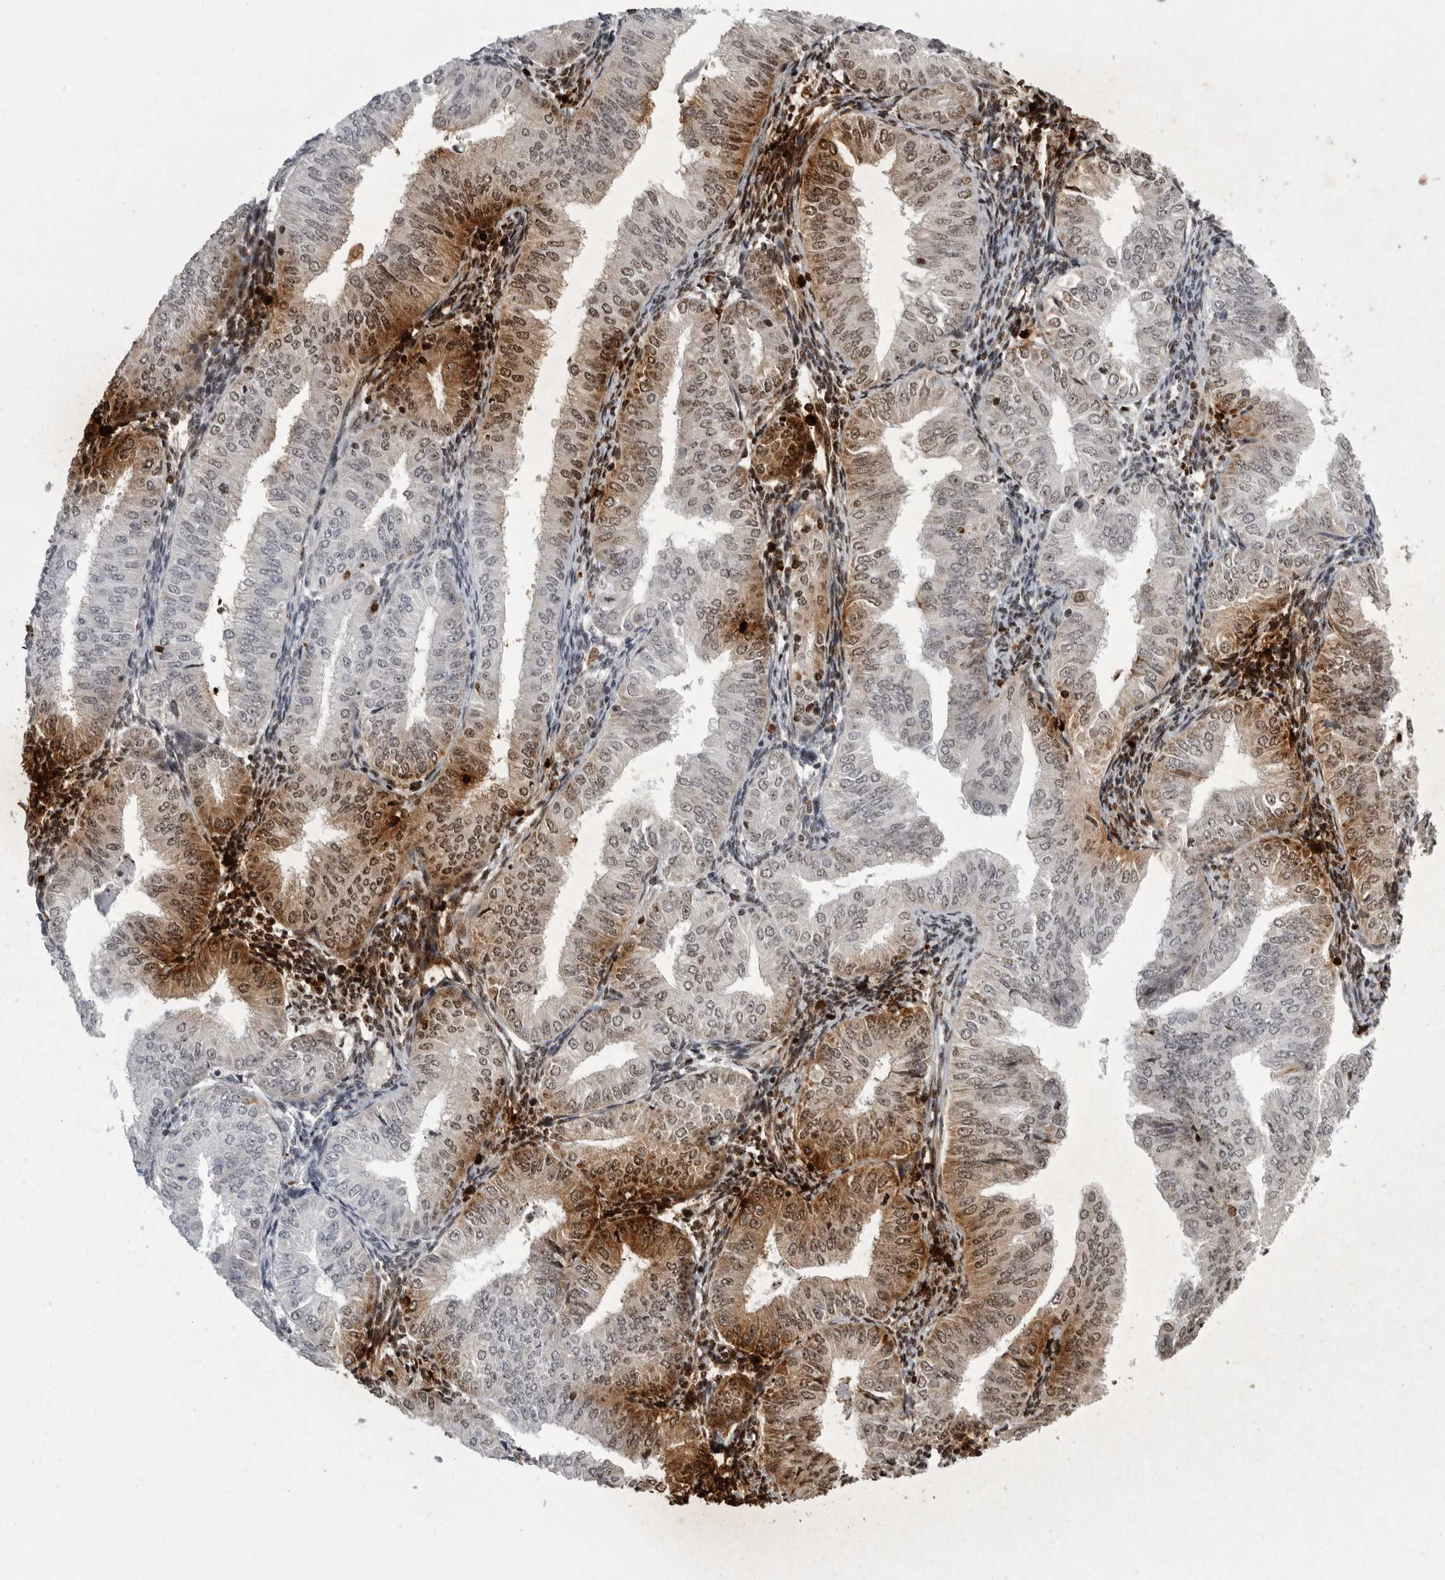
{"staining": {"intensity": "moderate", "quantity": "<25%", "location": "cytoplasmic/membranous,nuclear"}, "tissue": "endometrial cancer", "cell_type": "Tumor cells", "image_type": "cancer", "snomed": [{"axis": "morphology", "description": "Normal tissue, NOS"}, {"axis": "morphology", "description": "Adenocarcinoma, NOS"}, {"axis": "topography", "description": "Endometrium"}], "caption": "This photomicrograph exhibits immunohistochemistry (IHC) staining of human adenocarcinoma (endometrial), with low moderate cytoplasmic/membranous and nuclear expression in about <25% of tumor cells.", "gene": "GNLY", "patient": {"sex": "female", "age": 53}}